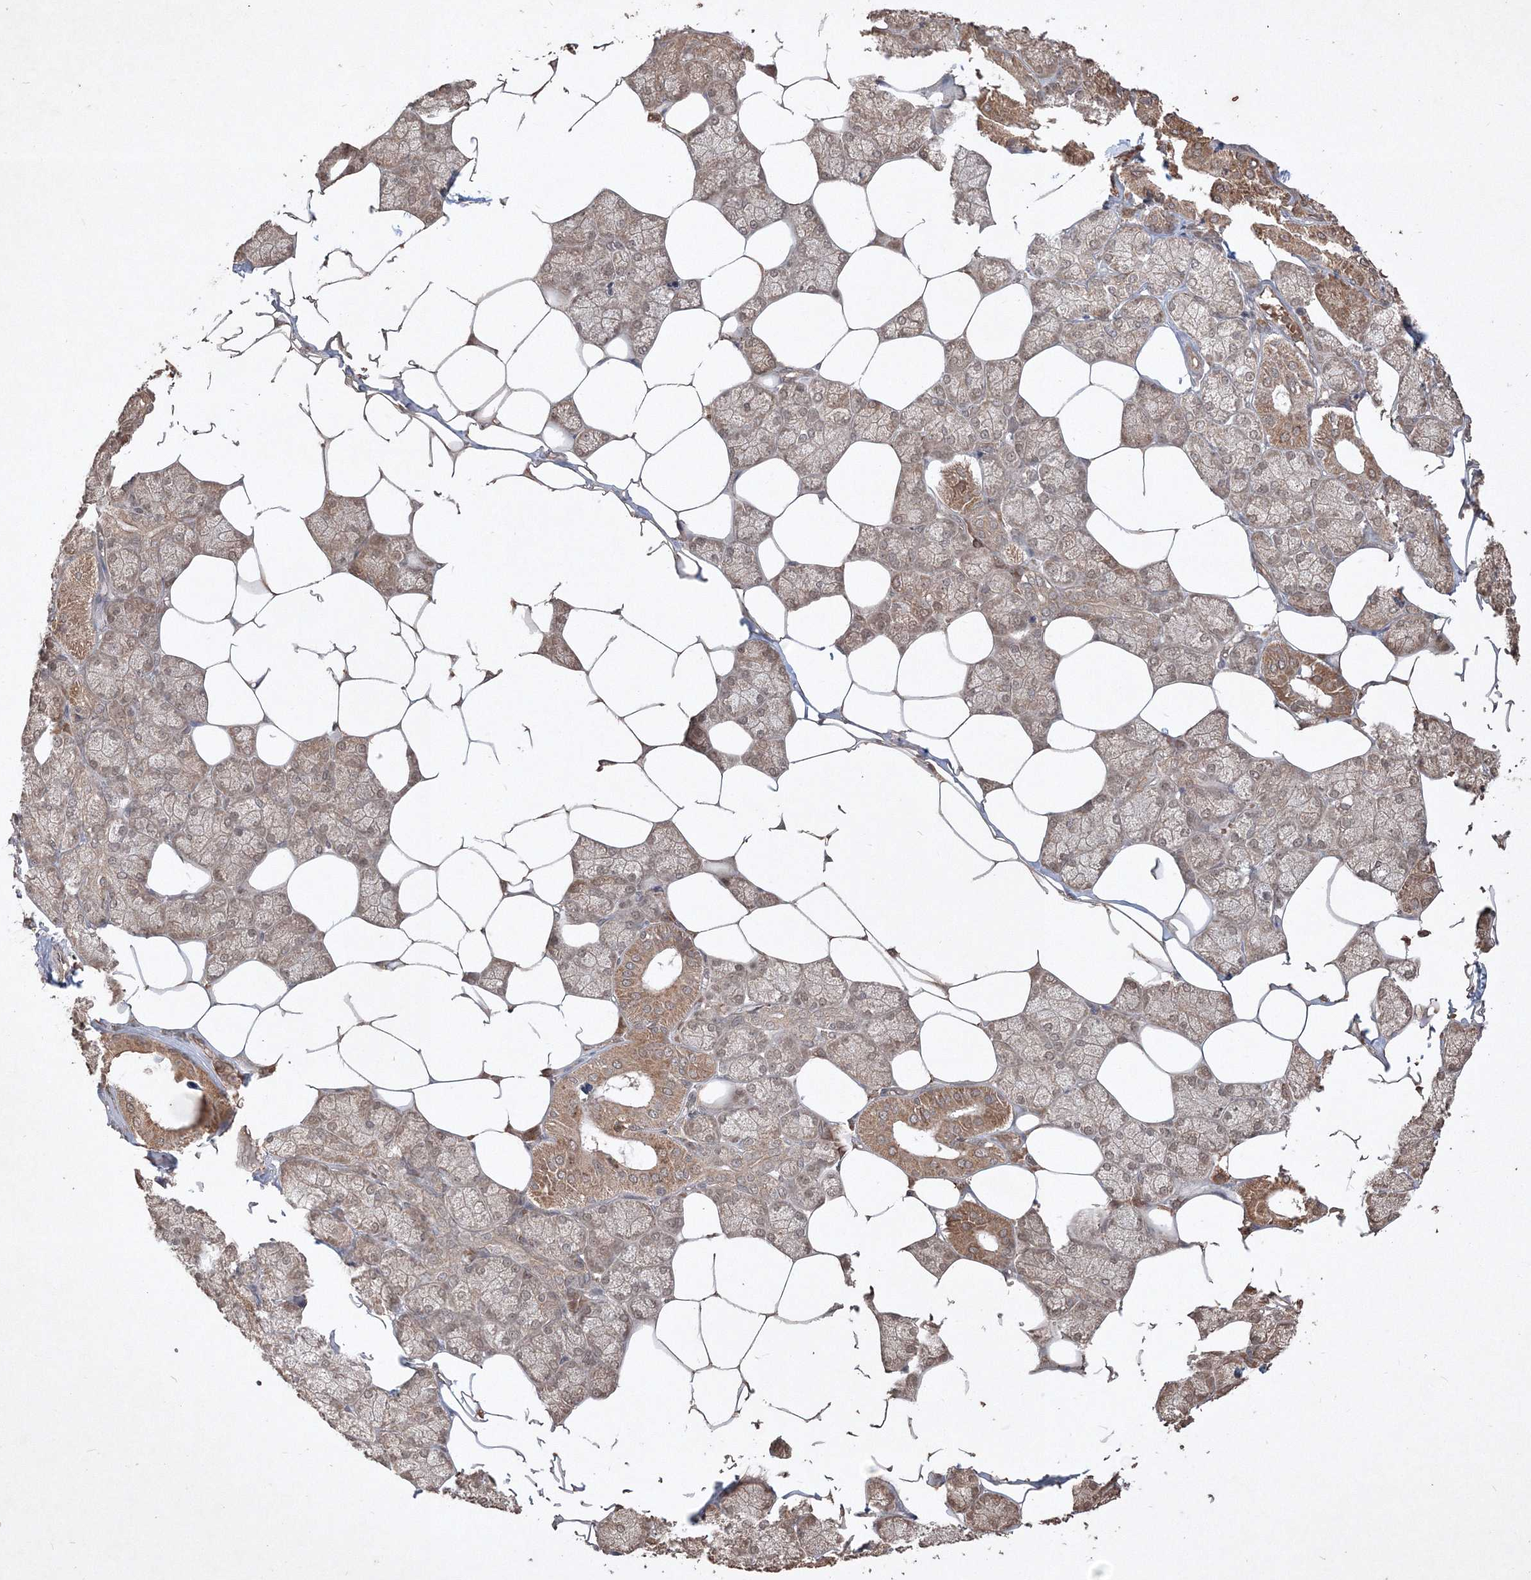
{"staining": {"intensity": "moderate", "quantity": ">75%", "location": "cytoplasmic/membranous,nuclear"}, "tissue": "salivary gland", "cell_type": "Glandular cells", "image_type": "normal", "snomed": [{"axis": "morphology", "description": "Normal tissue, NOS"}, {"axis": "topography", "description": "Salivary gland"}], "caption": "Immunohistochemistry (IHC) histopathology image of unremarkable human salivary gland stained for a protein (brown), which shows medium levels of moderate cytoplasmic/membranous,nuclear positivity in about >75% of glandular cells.", "gene": "PELI3", "patient": {"sex": "male", "age": 62}}